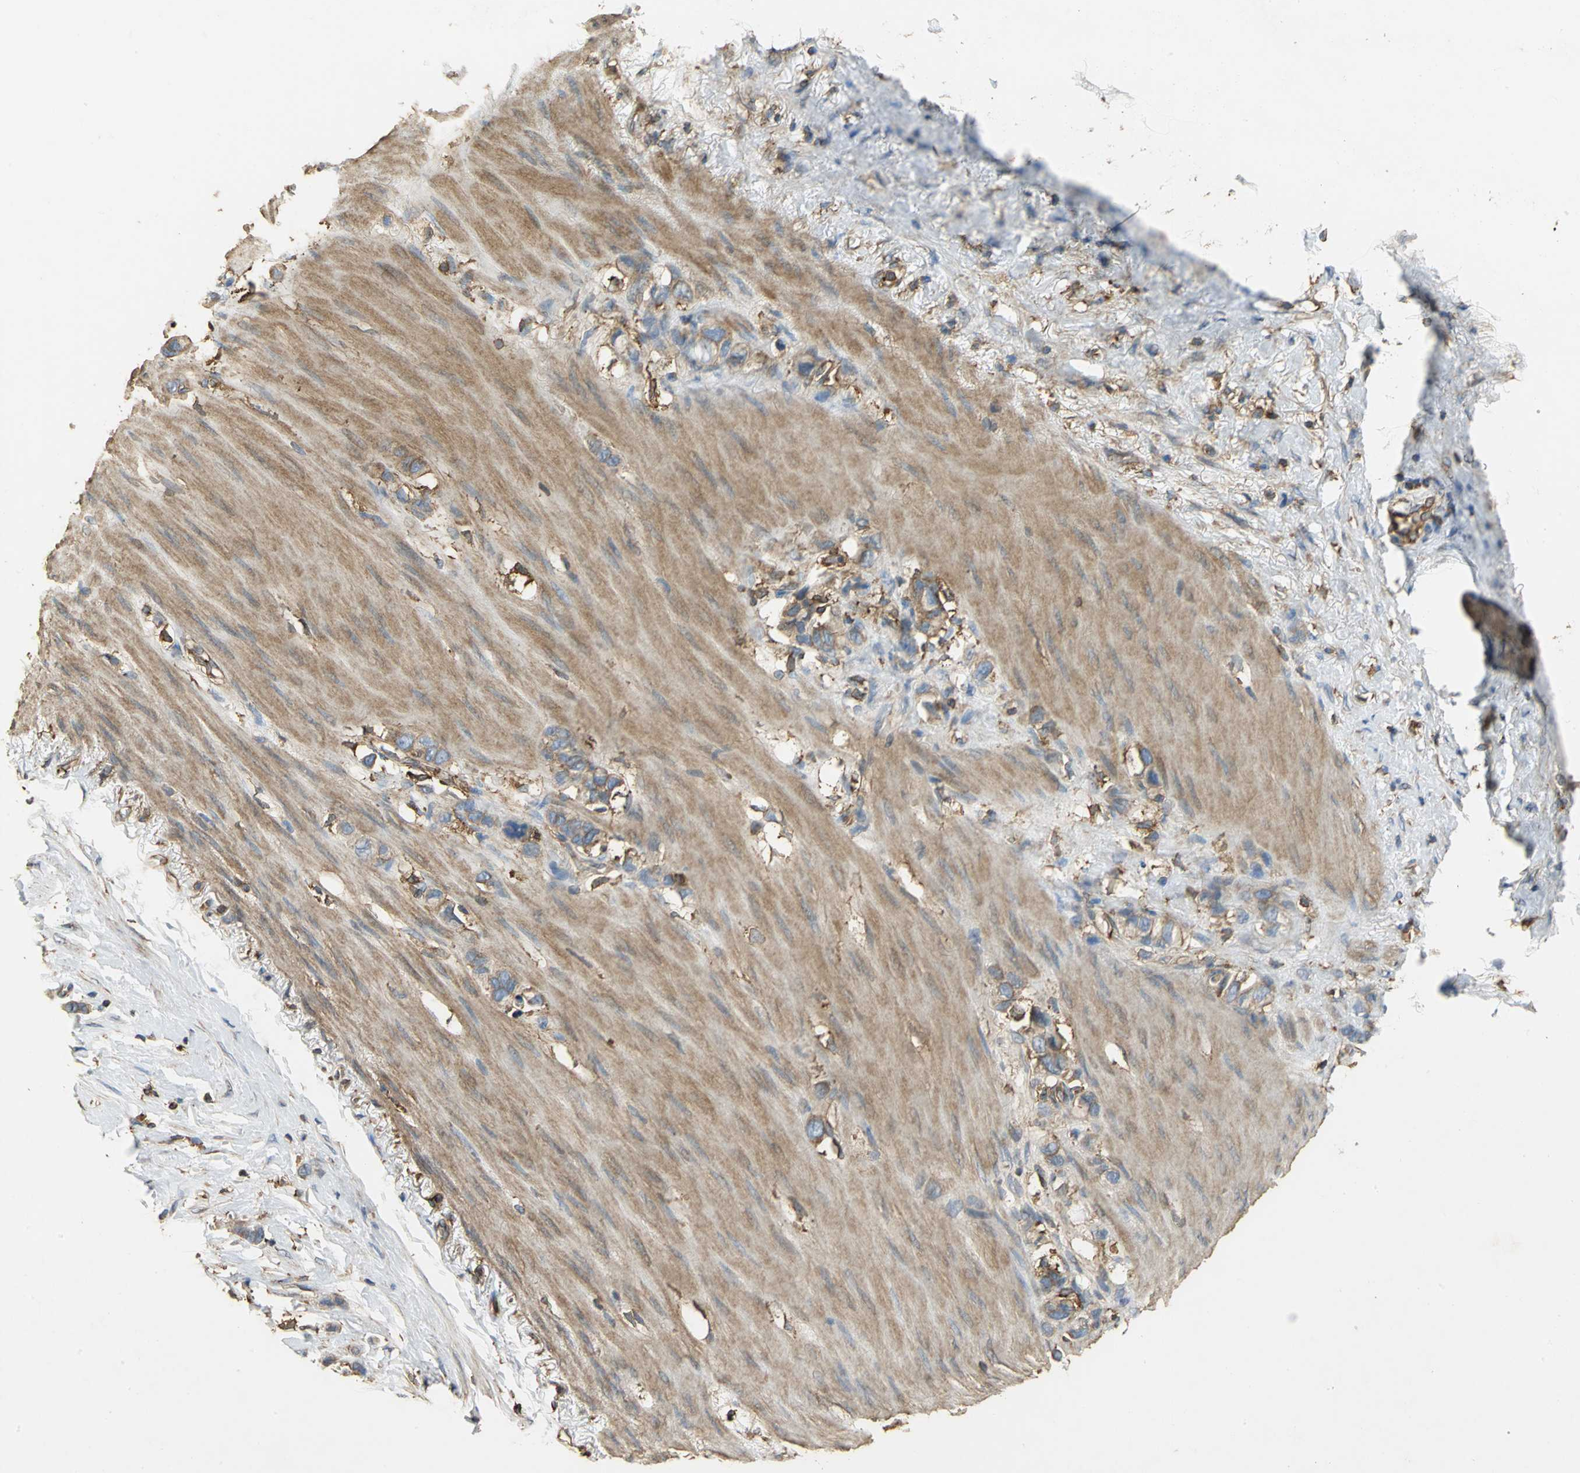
{"staining": {"intensity": "moderate", "quantity": "25%-75%", "location": "cytoplasmic/membranous"}, "tissue": "stomach cancer", "cell_type": "Tumor cells", "image_type": "cancer", "snomed": [{"axis": "morphology", "description": "Normal tissue, NOS"}, {"axis": "morphology", "description": "Adenocarcinoma, NOS"}, {"axis": "morphology", "description": "Adenocarcinoma, High grade"}, {"axis": "topography", "description": "Stomach, upper"}, {"axis": "topography", "description": "Stomach"}], "caption": "Protein analysis of stomach cancer tissue exhibits moderate cytoplasmic/membranous staining in about 25%-75% of tumor cells. (DAB = brown stain, brightfield microscopy at high magnification).", "gene": "TLN1", "patient": {"sex": "female", "age": 65}}